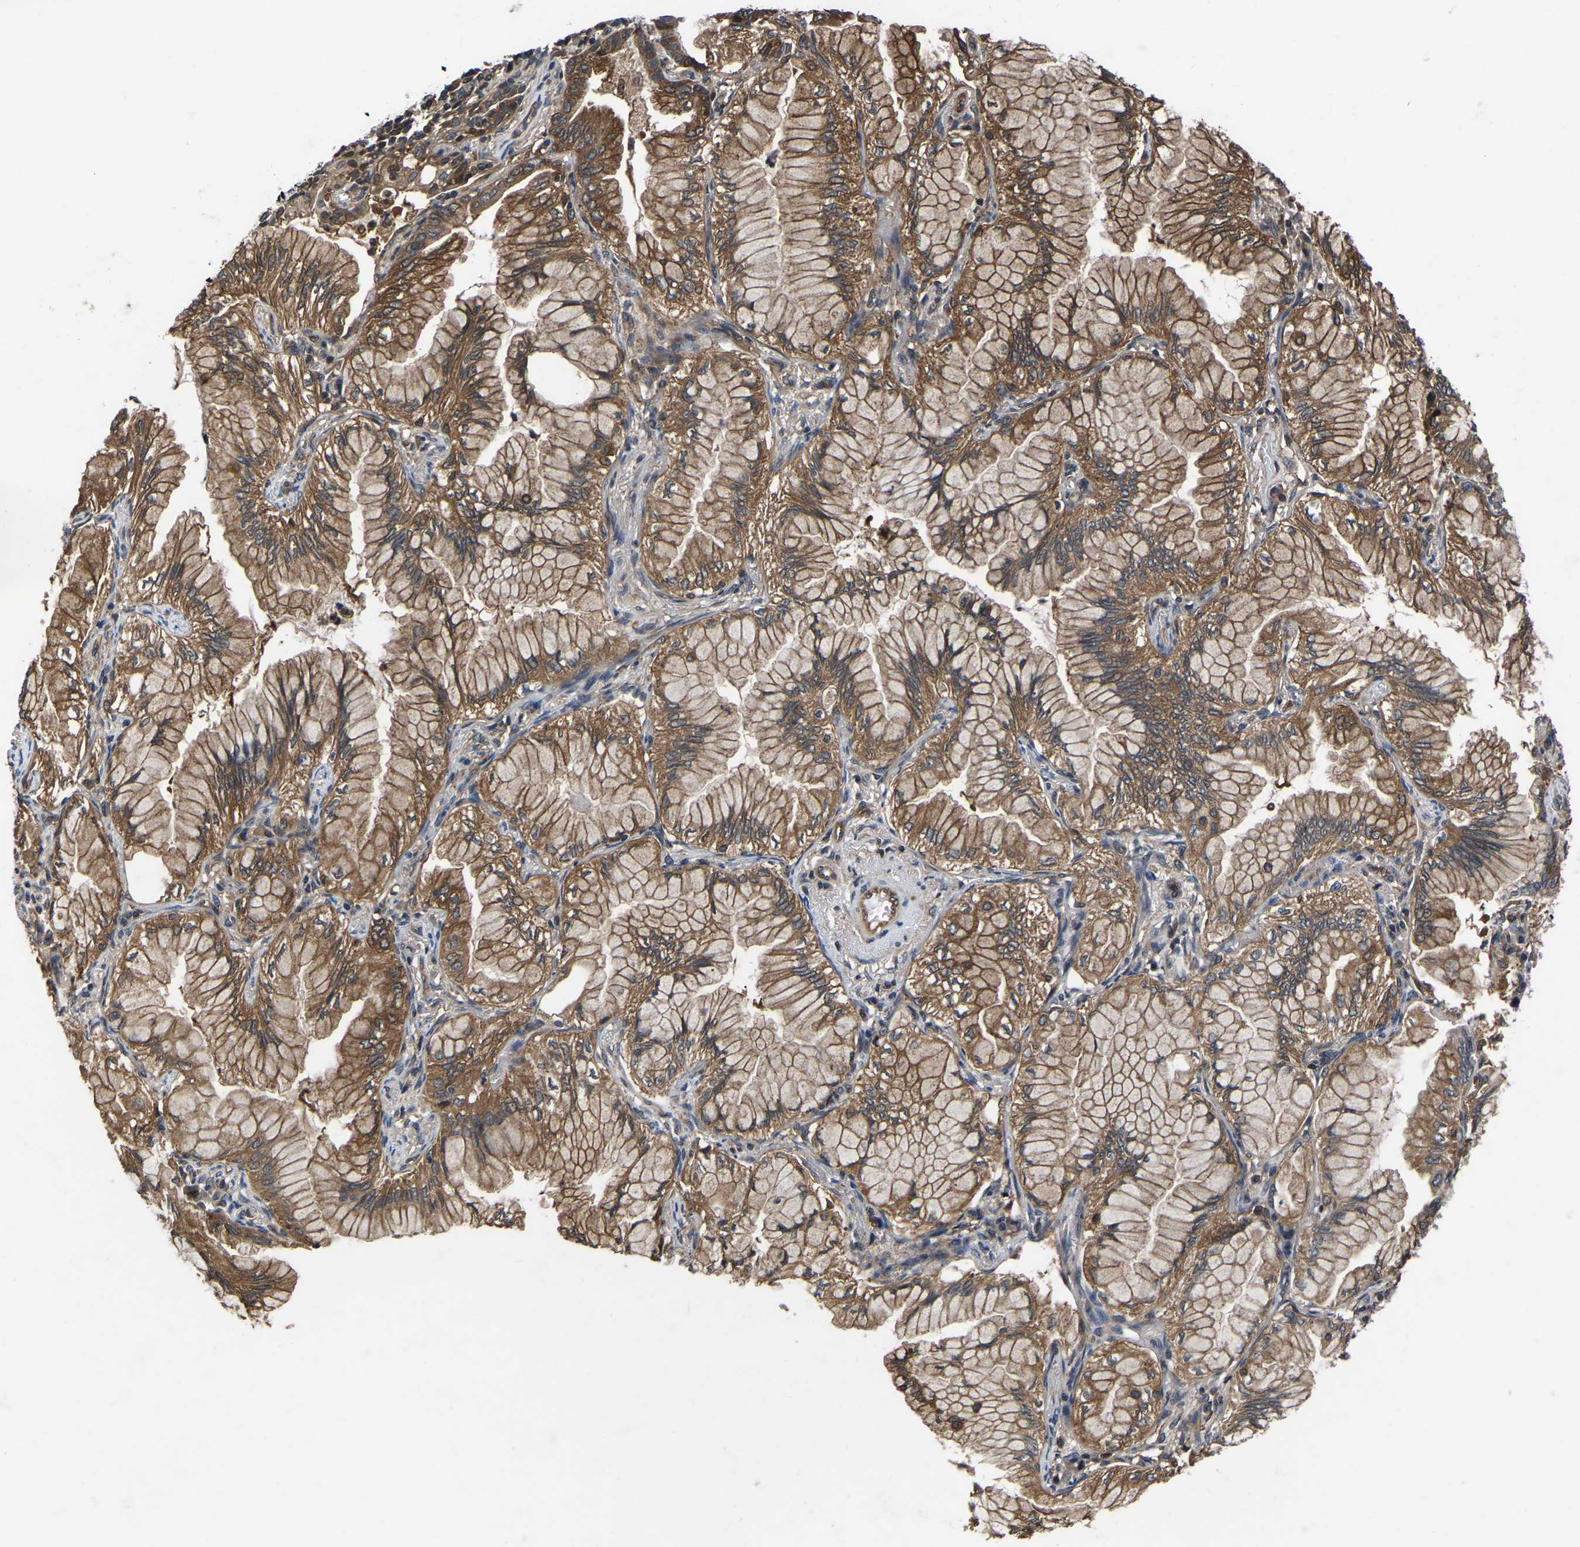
{"staining": {"intensity": "moderate", "quantity": ">75%", "location": "cytoplasmic/membranous"}, "tissue": "lung cancer", "cell_type": "Tumor cells", "image_type": "cancer", "snomed": [{"axis": "morphology", "description": "Adenocarcinoma, NOS"}, {"axis": "topography", "description": "Lung"}], "caption": "An immunohistochemistry image of tumor tissue is shown. Protein staining in brown highlights moderate cytoplasmic/membranous positivity in adenocarcinoma (lung) within tumor cells. (brown staining indicates protein expression, while blue staining denotes nuclei).", "gene": "FGD5", "patient": {"sex": "female", "age": 70}}